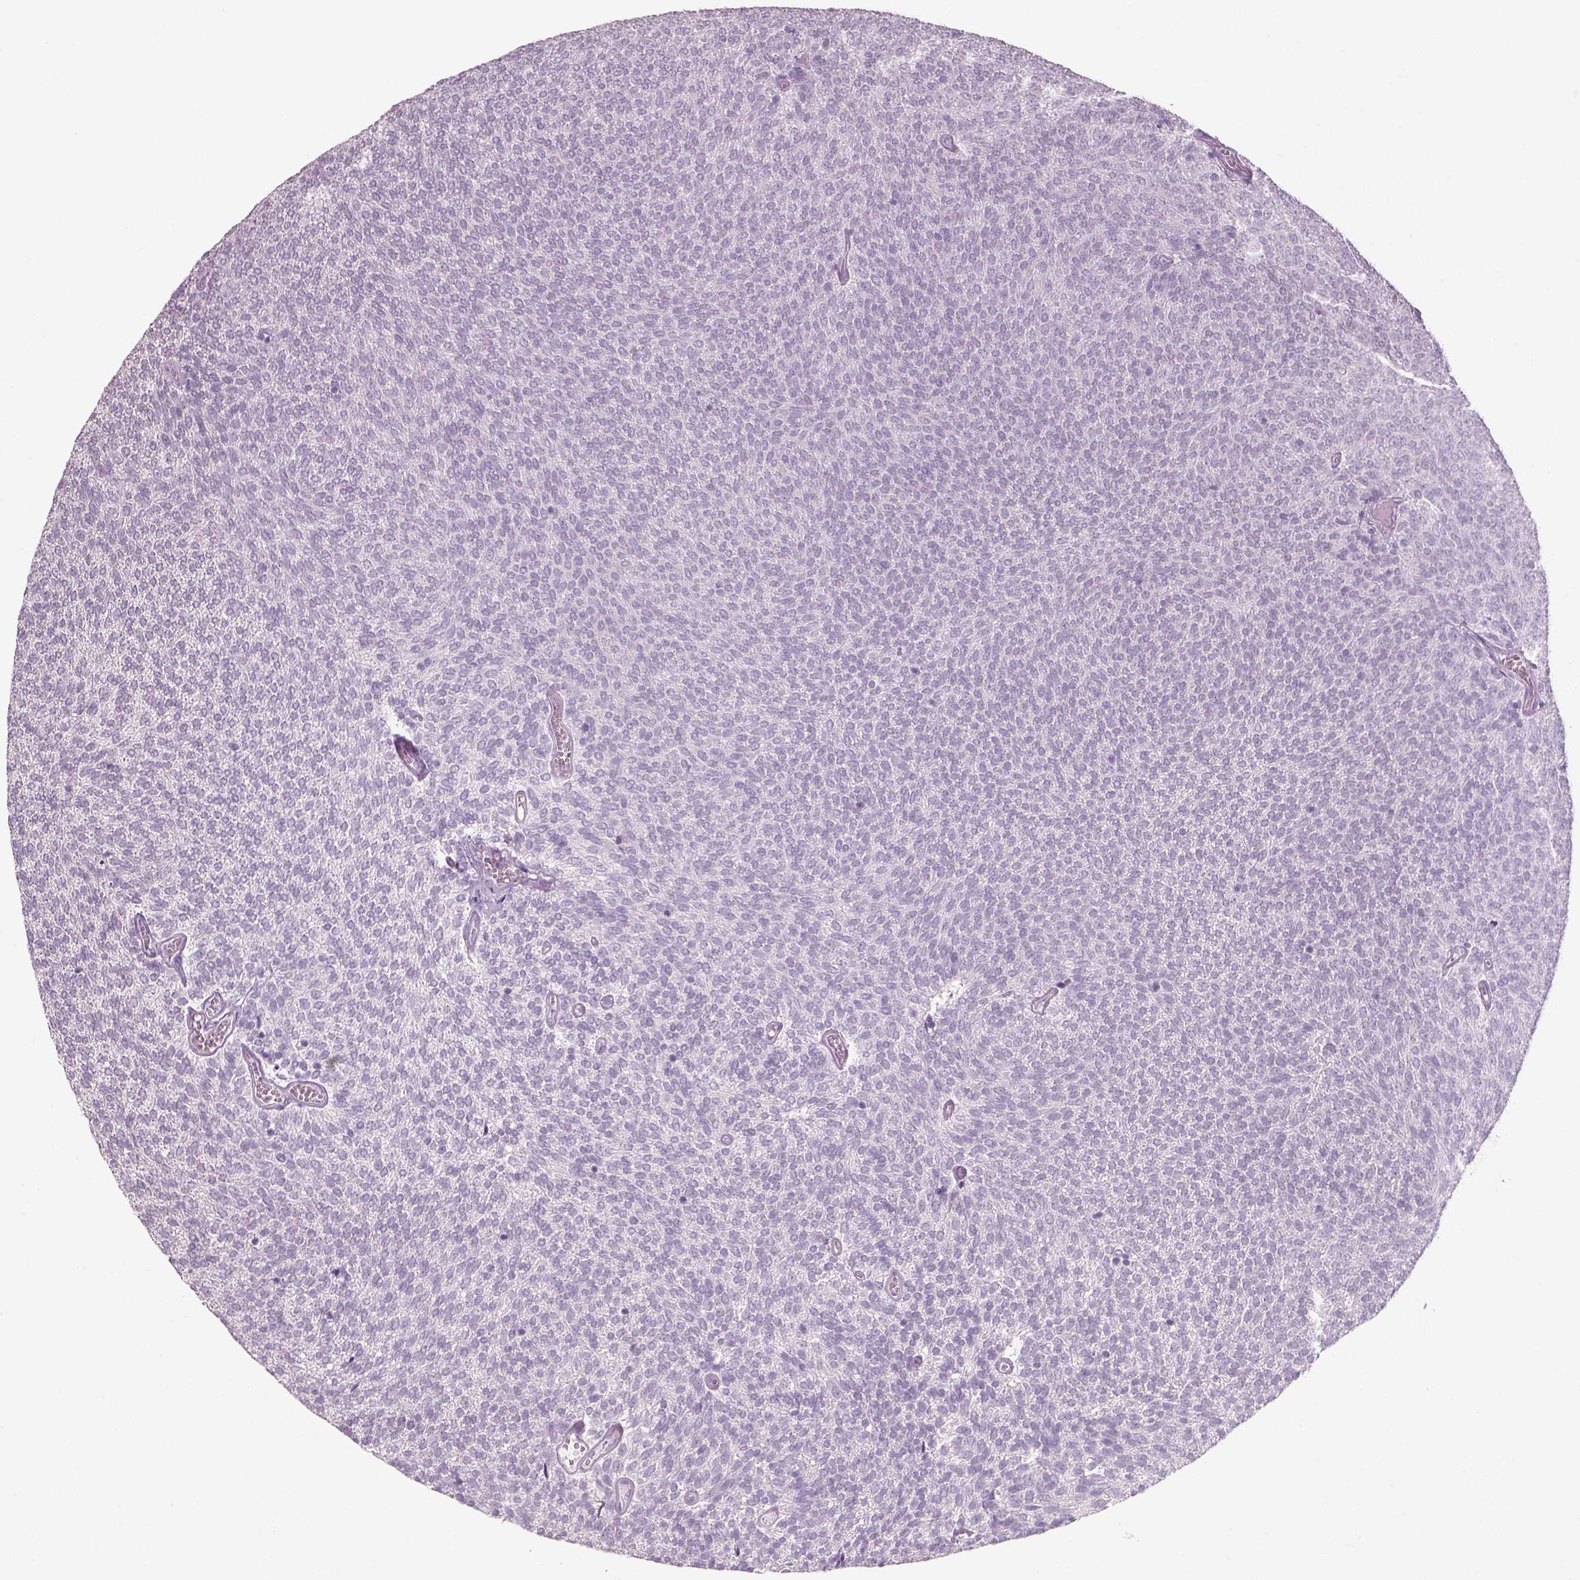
{"staining": {"intensity": "negative", "quantity": "none", "location": "none"}, "tissue": "urothelial cancer", "cell_type": "Tumor cells", "image_type": "cancer", "snomed": [{"axis": "morphology", "description": "Urothelial carcinoma, Low grade"}, {"axis": "topography", "description": "Urinary bladder"}], "caption": "Tumor cells show no significant expression in urothelial cancer.", "gene": "SLC6A2", "patient": {"sex": "male", "age": 77}}